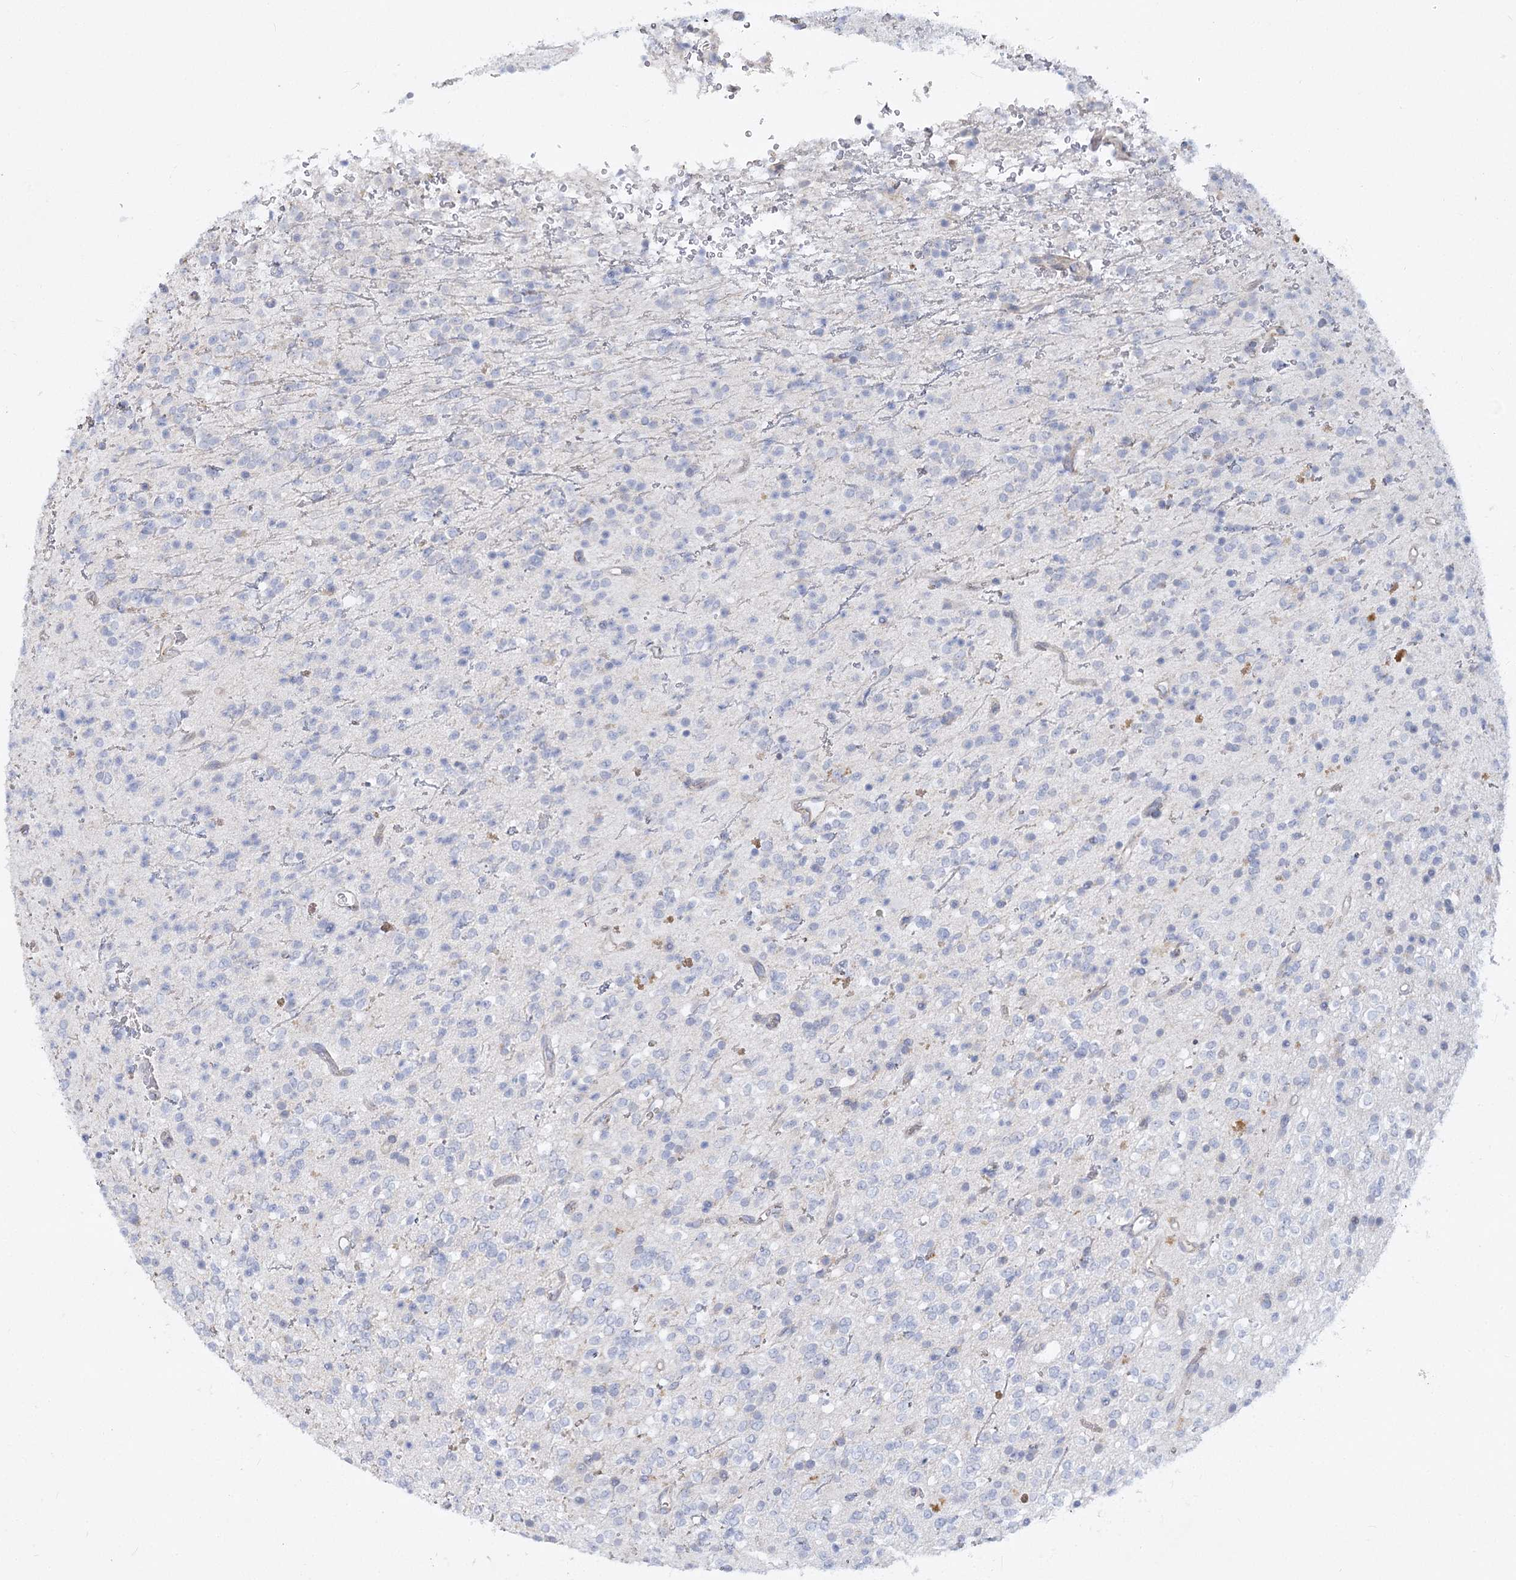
{"staining": {"intensity": "negative", "quantity": "none", "location": "none"}, "tissue": "glioma", "cell_type": "Tumor cells", "image_type": "cancer", "snomed": [{"axis": "morphology", "description": "Glioma, malignant, High grade"}, {"axis": "topography", "description": "Brain"}], "caption": "IHC micrograph of neoplastic tissue: human malignant glioma (high-grade) stained with DAB exhibits no significant protein expression in tumor cells.", "gene": "ARSI", "patient": {"sex": "male", "age": 34}}